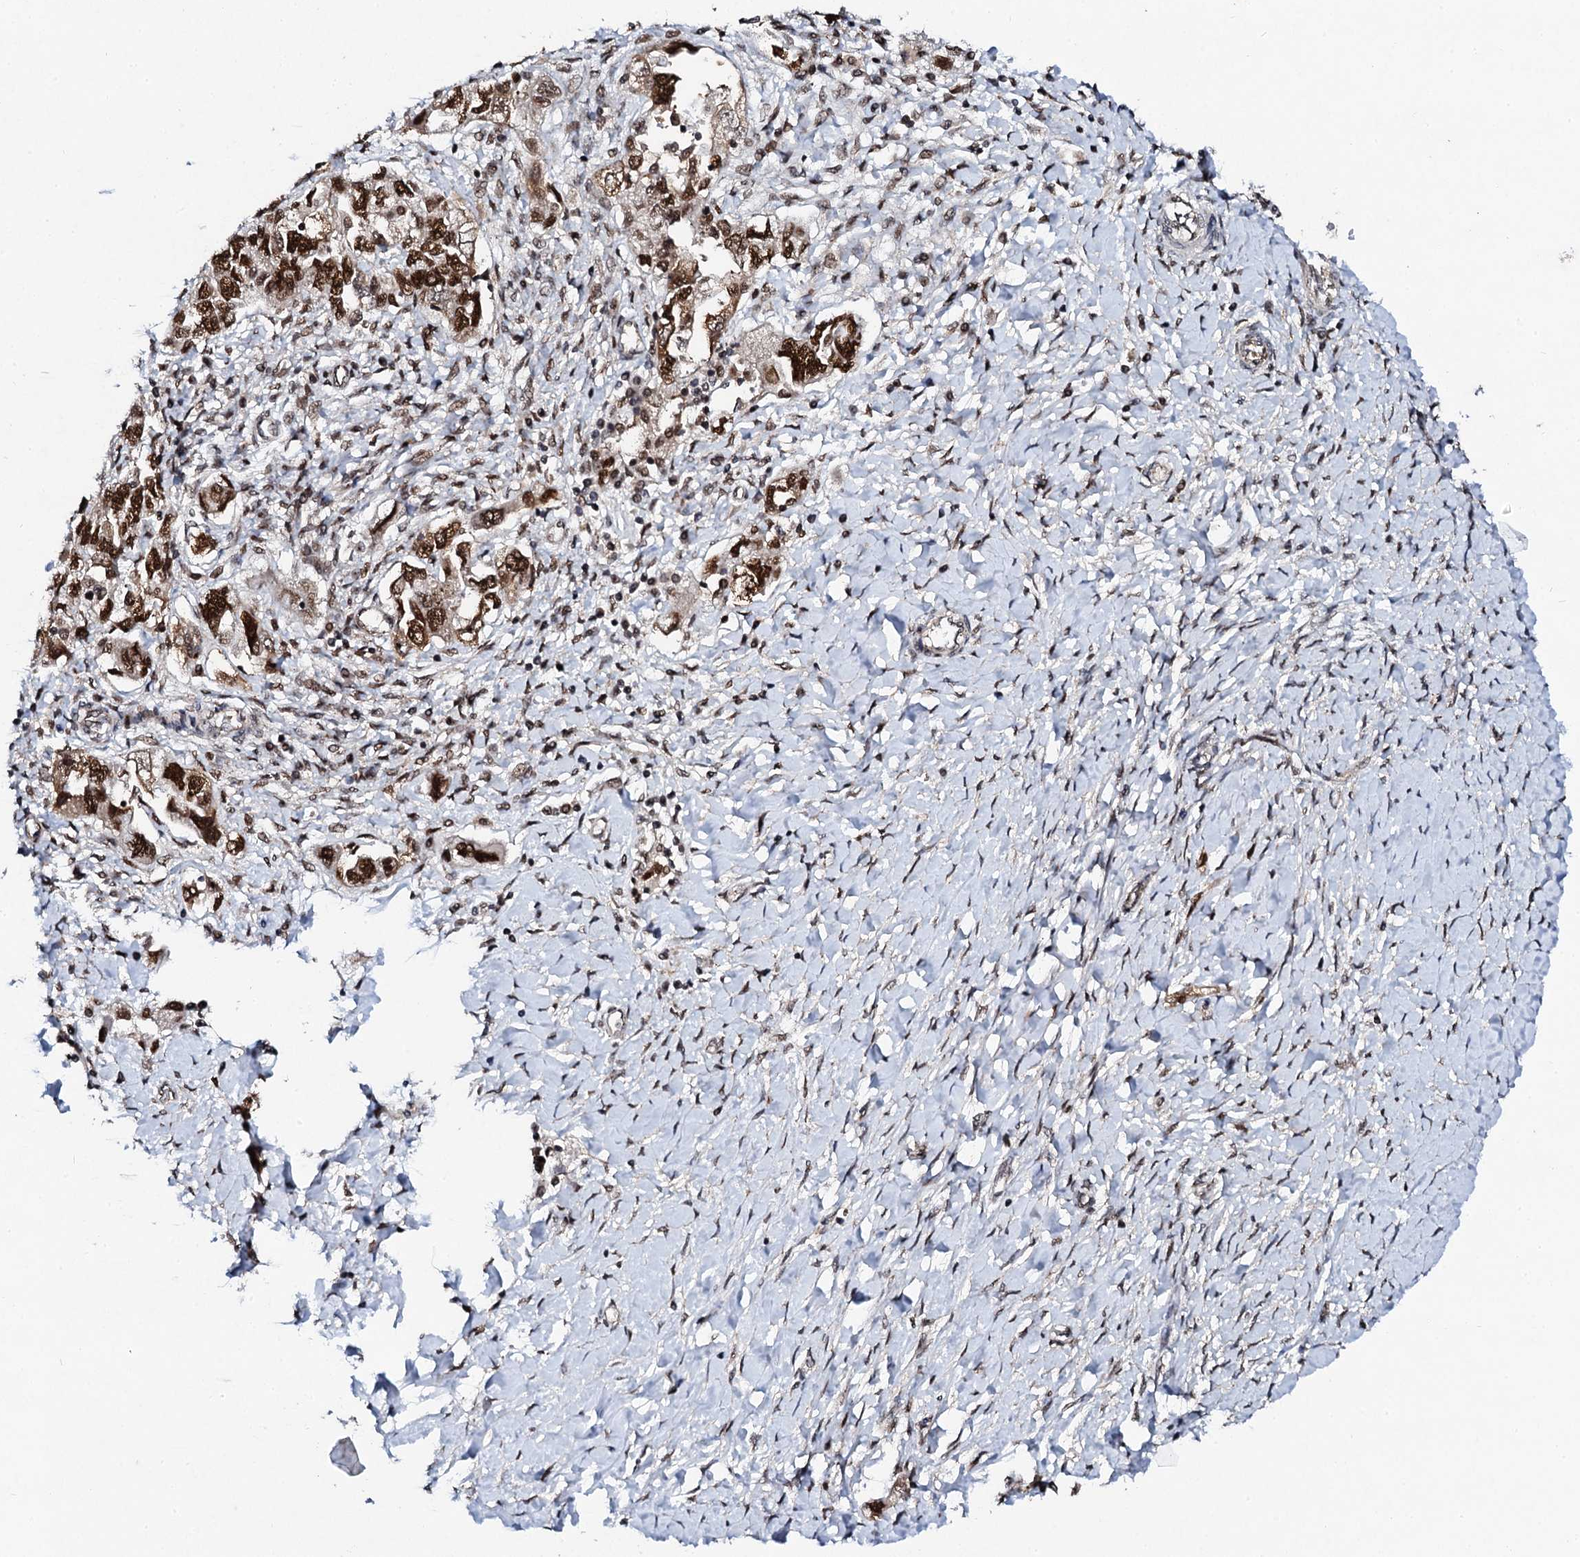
{"staining": {"intensity": "strong", "quantity": ">75%", "location": "nuclear"}, "tissue": "ovarian cancer", "cell_type": "Tumor cells", "image_type": "cancer", "snomed": [{"axis": "morphology", "description": "Carcinoma, NOS"}, {"axis": "morphology", "description": "Cystadenocarcinoma, serous, NOS"}, {"axis": "topography", "description": "Ovary"}], "caption": "DAB immunohistochemical staining of serous cystadenocarcinoma (ovarian) shows strong nuclear protein staining in about >75% of tumor cells.", "gene": "CSTF3", "patient": {"sex": "female", "age": 69}}